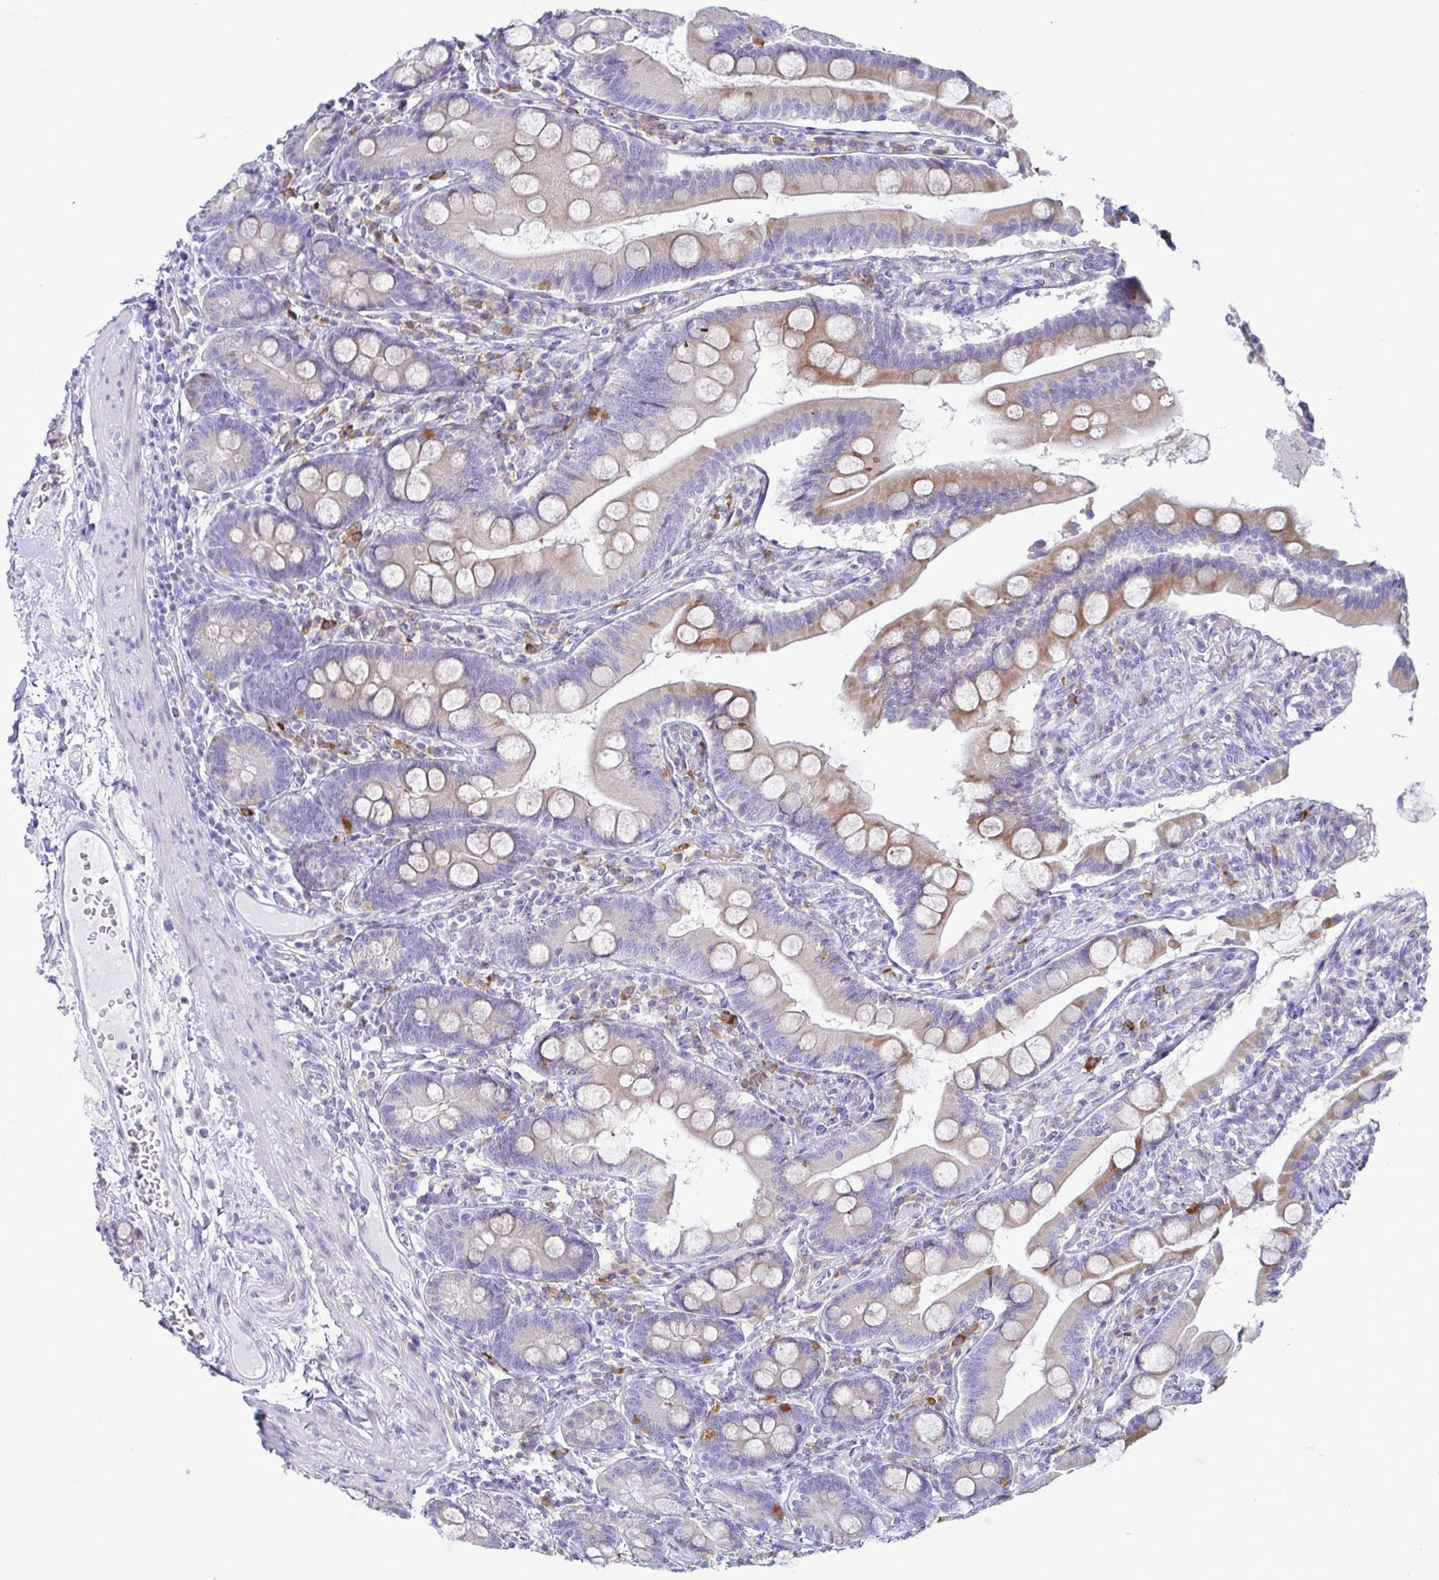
{"staining": {"intensity": "moderate", "quantity": "25%-75%", "location": "cytoplasmic/membranous"}, "tissue": "duodenum", "cell_type": "Glandular cells", "image_type": "normal", "snomed": [{"axis": "morphology", "description": "Normal tissue, NOS"}, {"axis": "topography", "description": "Duodenum"}], "caption": "This is a micrograph of immunohistochemistry staining of benign duodenum, which shows moderate staining in the cytoplasmic/membranous of glandular cells.", "gene": "TFPI2", "patient": {"sex": "female", "age": 67}}